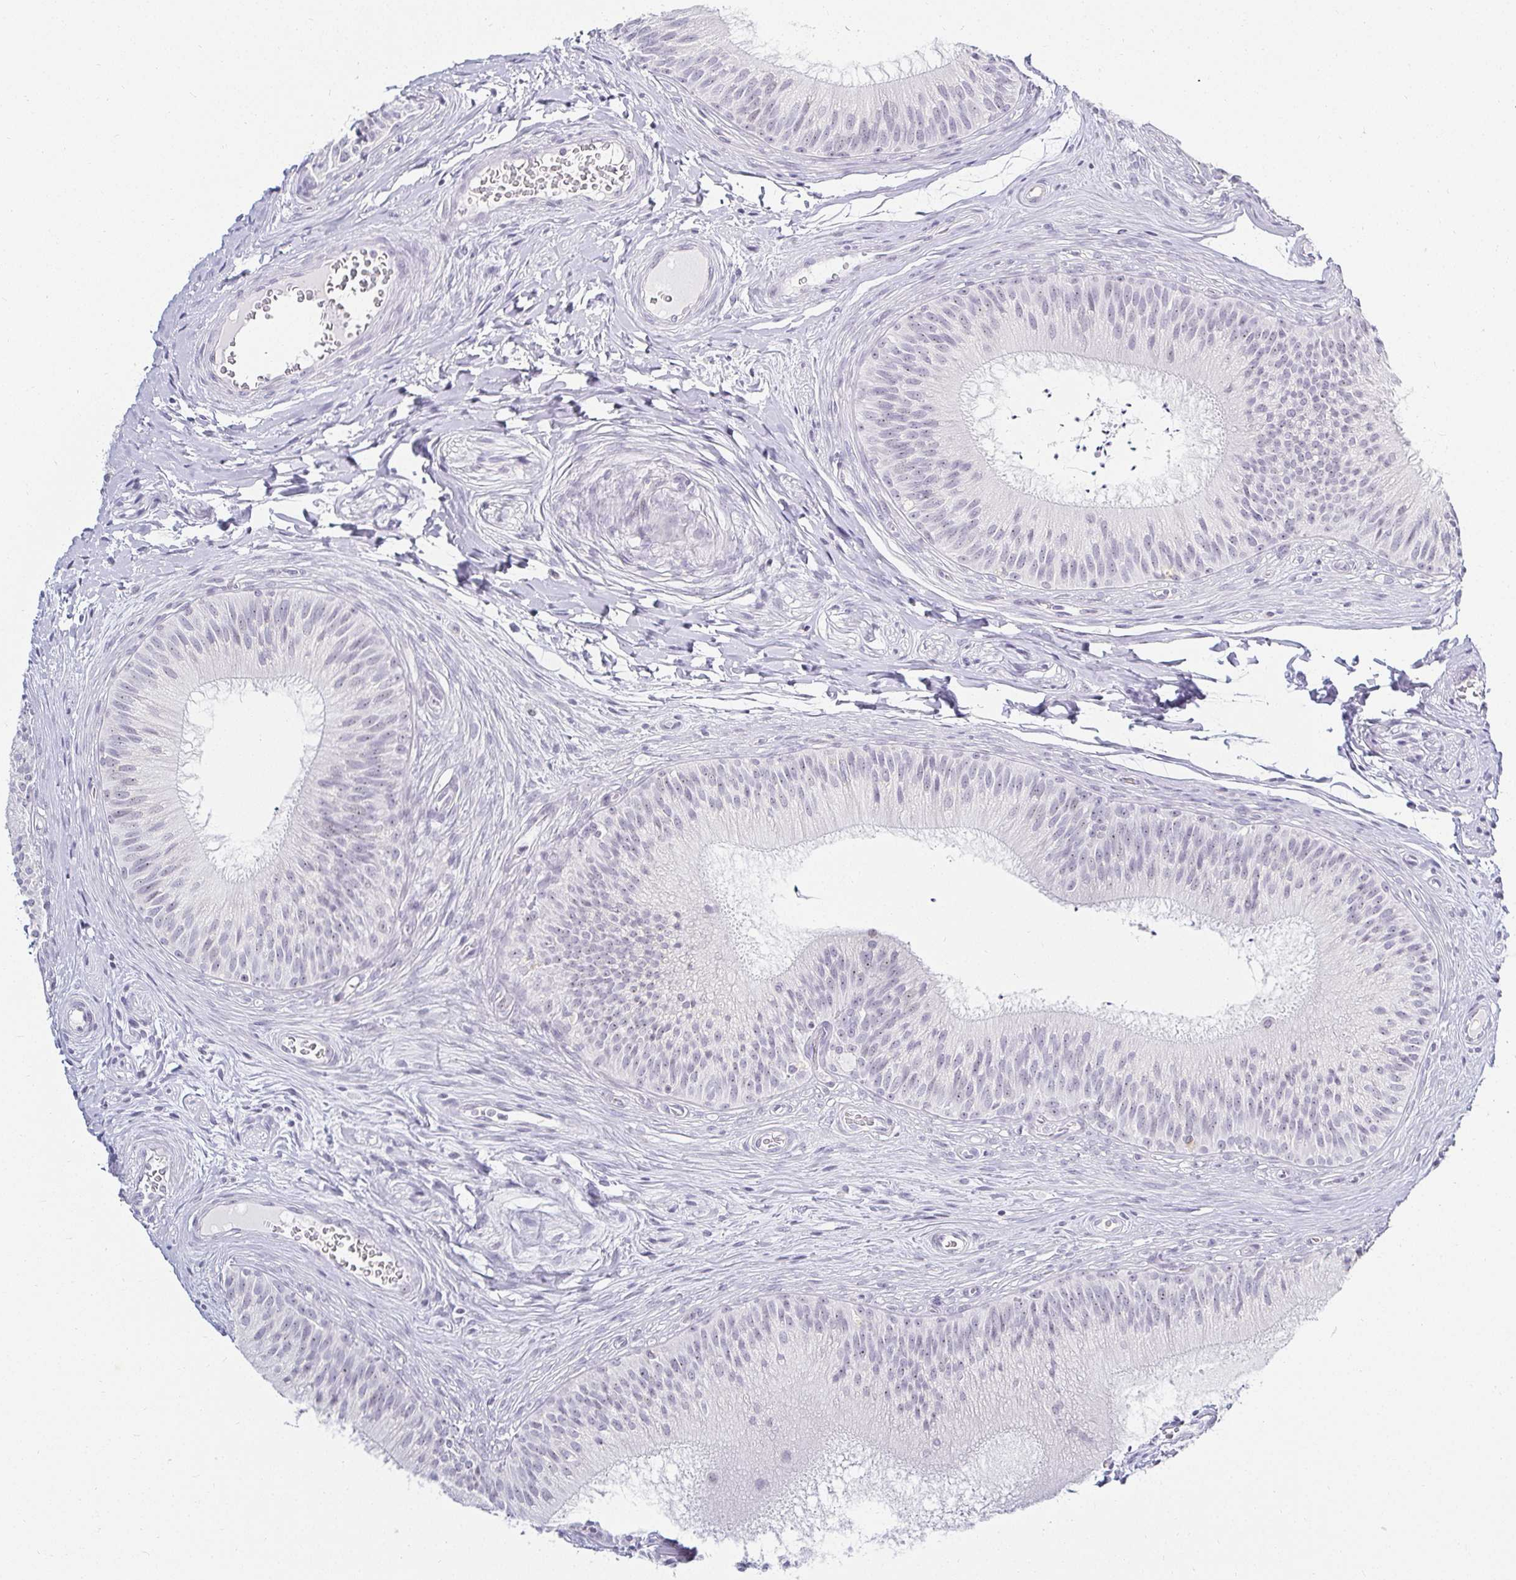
{"staining": {"intensity": "negative", "quantity": "none", "location": "none"}, "tissue": "epididymis", "cell_type": "Glandular cells", "image_type": "normal", "snomed": [{"axis": "morphology", "description": "Normal tissue, NOS"}, {"axis": "topography", "description": "Epididymis"}], "caption": "IHC of normal human epididymis displays no staining in glandular cells.", "gene": "ACAN", "patient": {"sex": "male", "age": 24}}